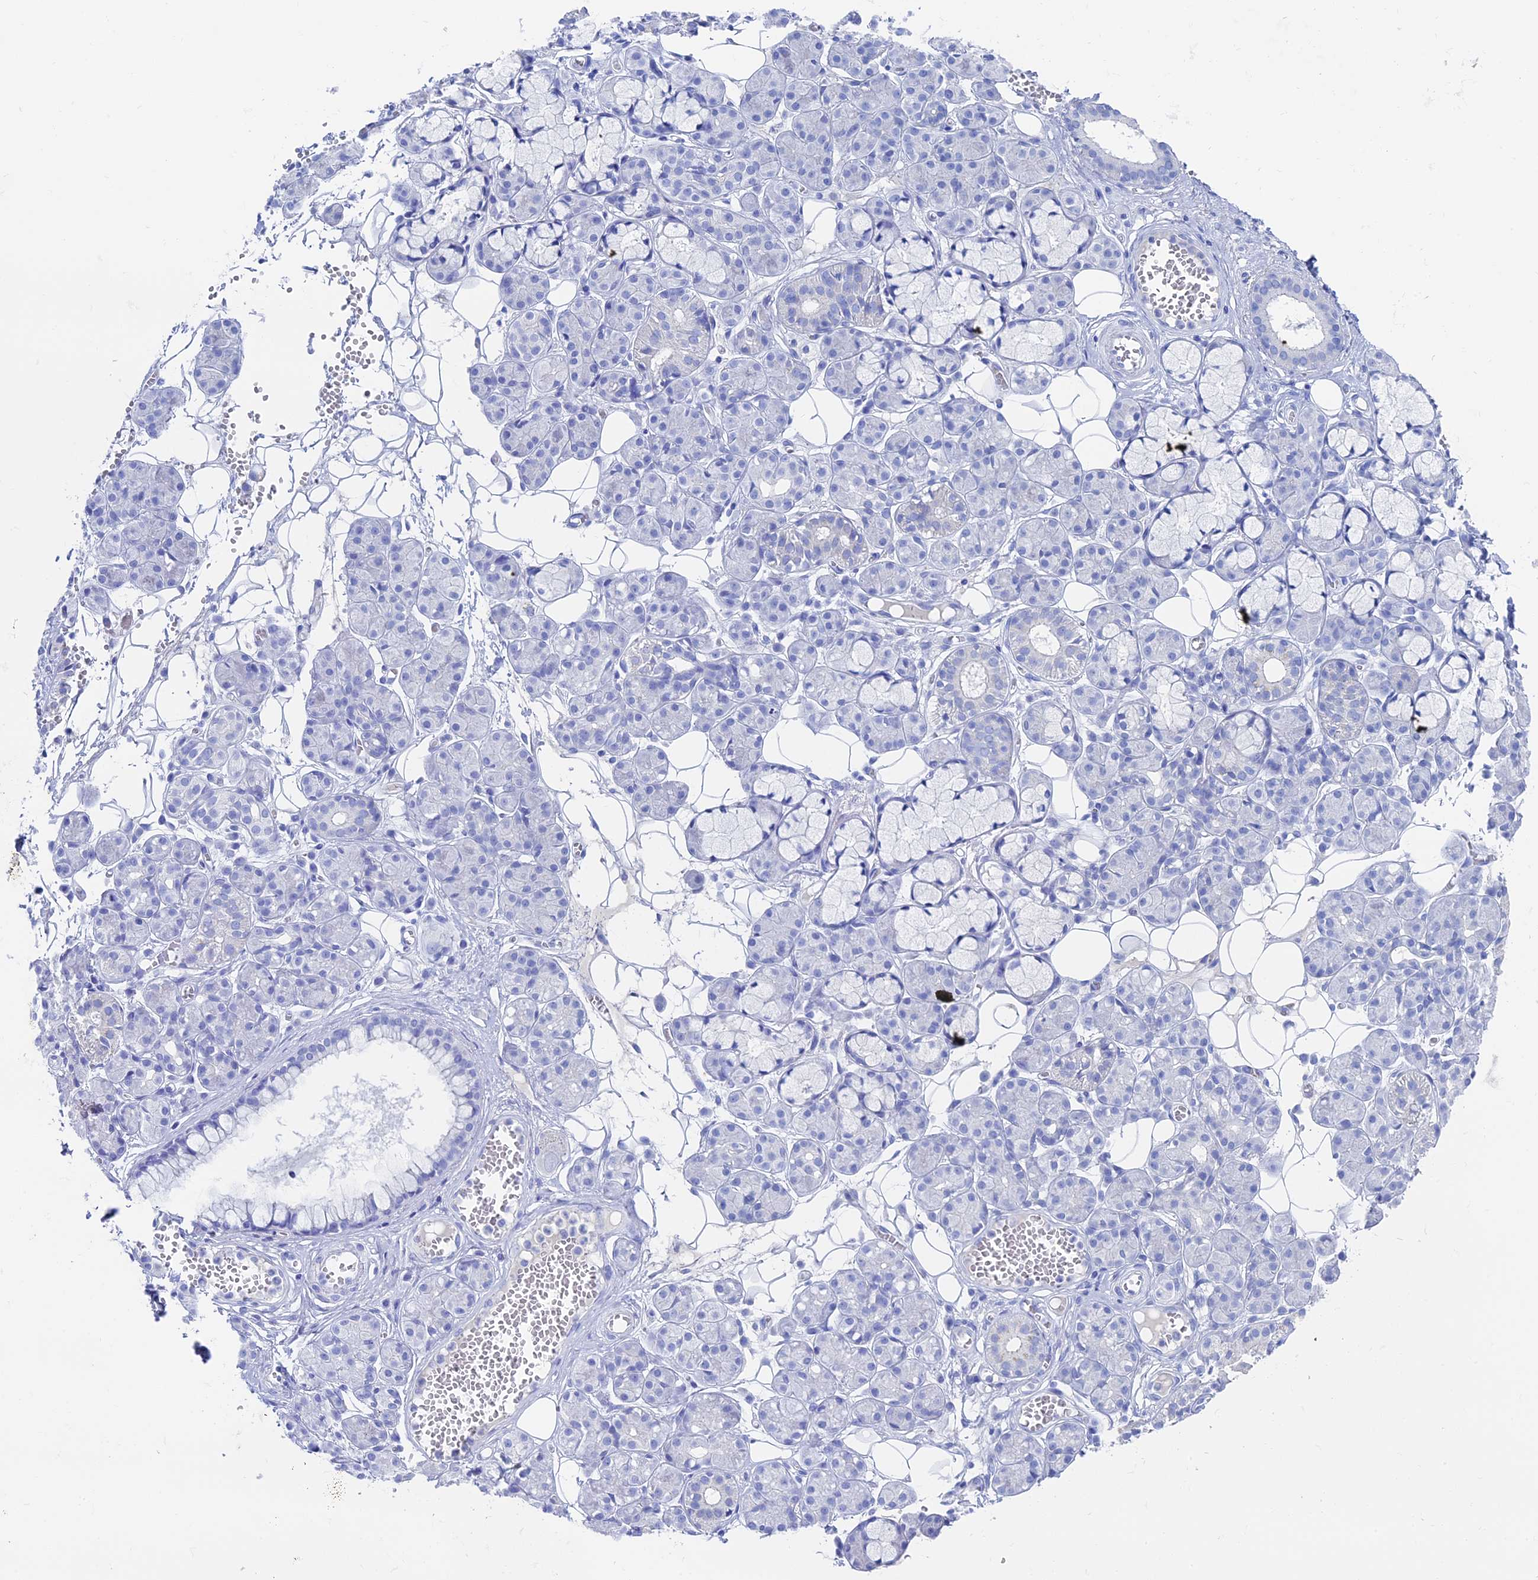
{"staining": {"intensity": "negative", "quantity": "none", "location": "none"}, "tissue": "salivary gland", "cell_type": "Glandular cells", "image_type": "normal", "snomed": [{"axis": "morphology", "description": "Normal tissue, NOS"}, {"axis": "topography", "description": "Salivary gland"}], "caption": "This is an immunohistochemistry (IHC) histopathology image of normal salivary gland. There is no expression in glandular cells.", "gene": "UNC119", "patient": {"sex": "male", "age": 63}}